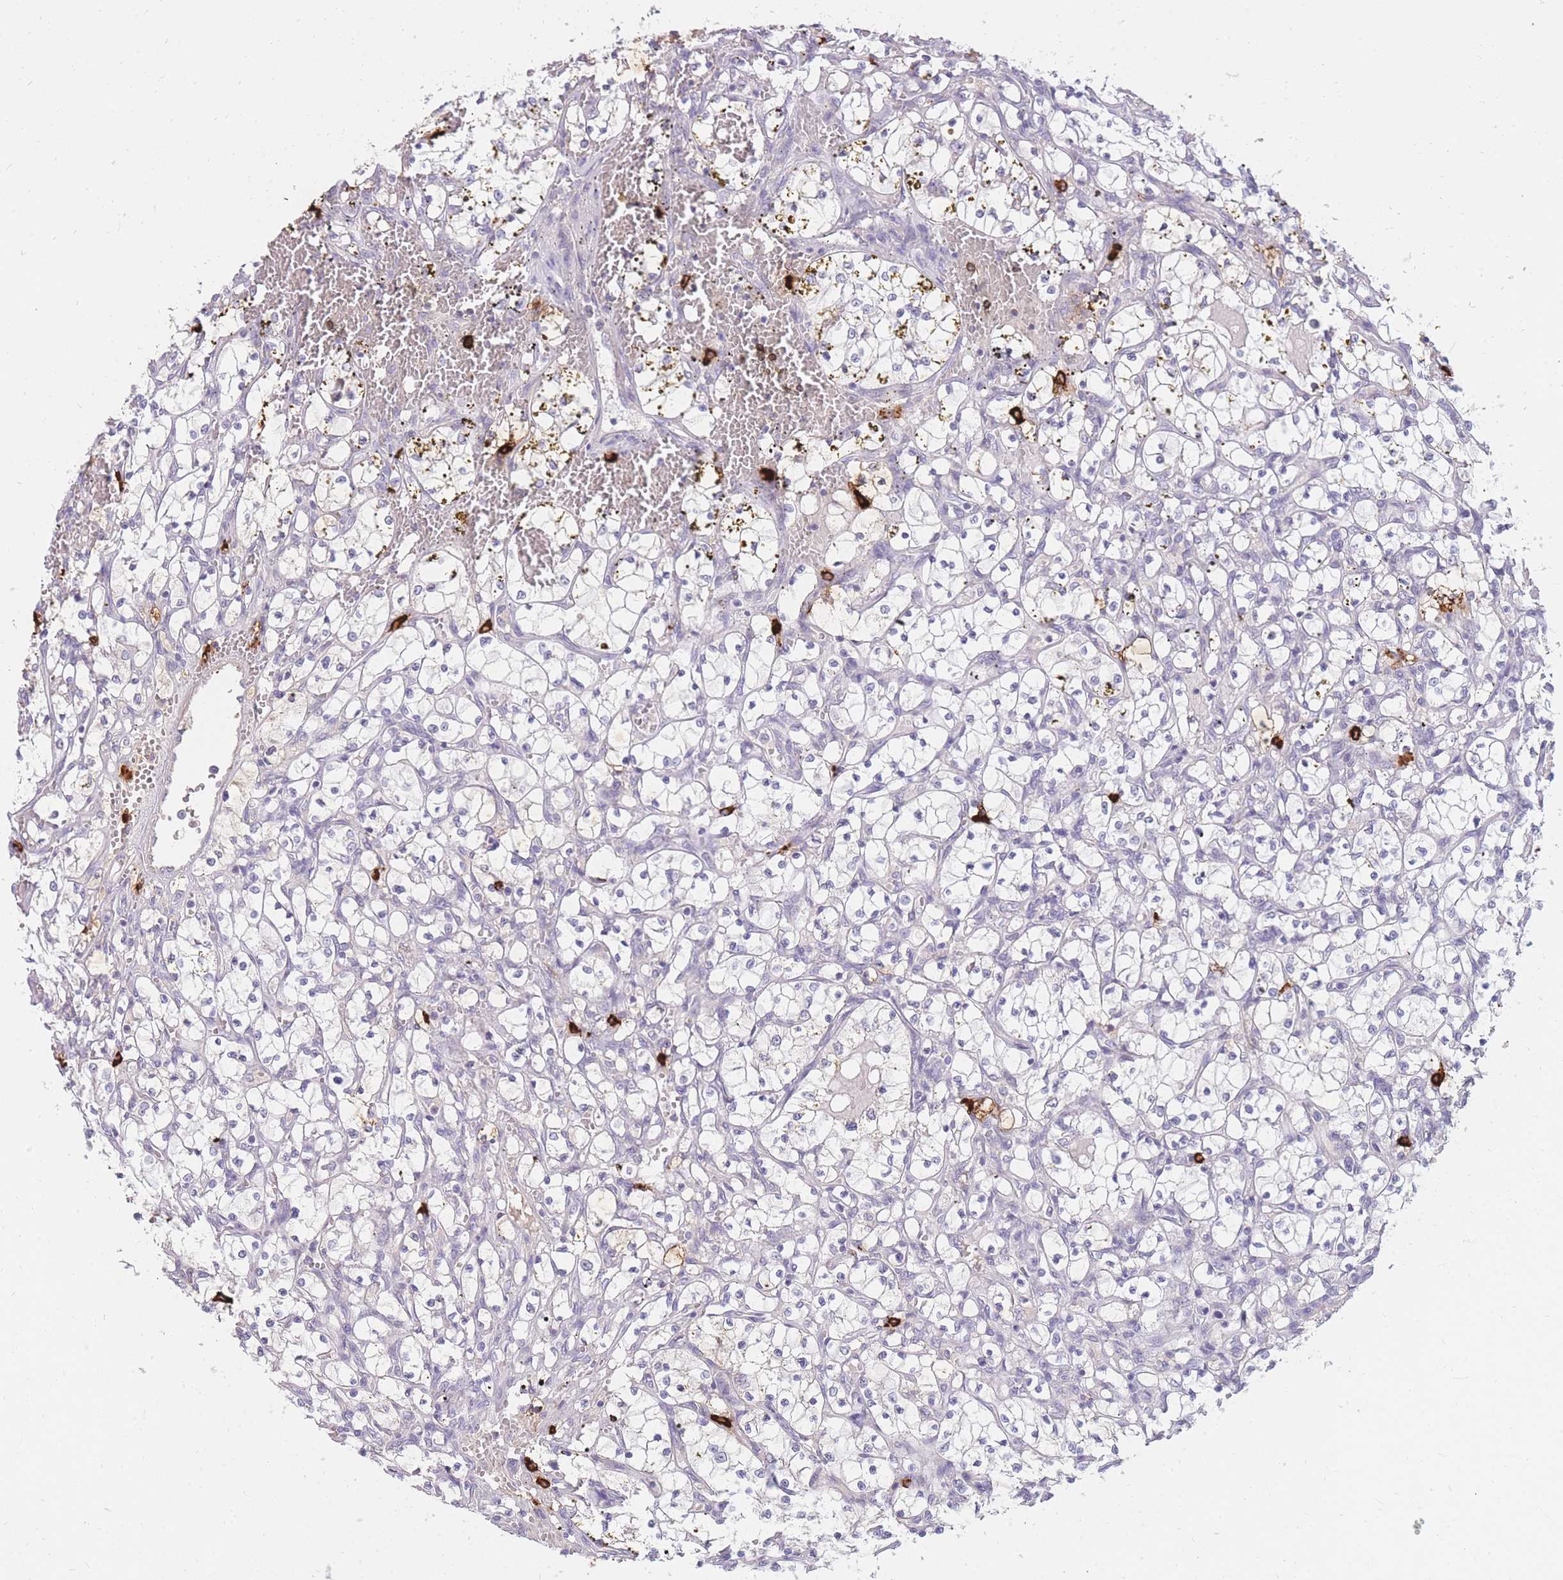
{"staining": {"intensity": "negative", "quantity": "none", "location": "none"}, "tissue": "renal cancer", "cell_type": "Tumor cells", "image_type": "cancer", "snomed": [{"axis": "morphology", "description": "Adenocarcinoma, NOS"}, {"axis": "topography", "description": "Kidney"}], "caption": "DAB immunohistochemical staining of human renal adenocarcinoma demonstrates no significant expression in tumor cells.", "gene": "TPSD1", "patient": {"sex": "female", "age": 69}}